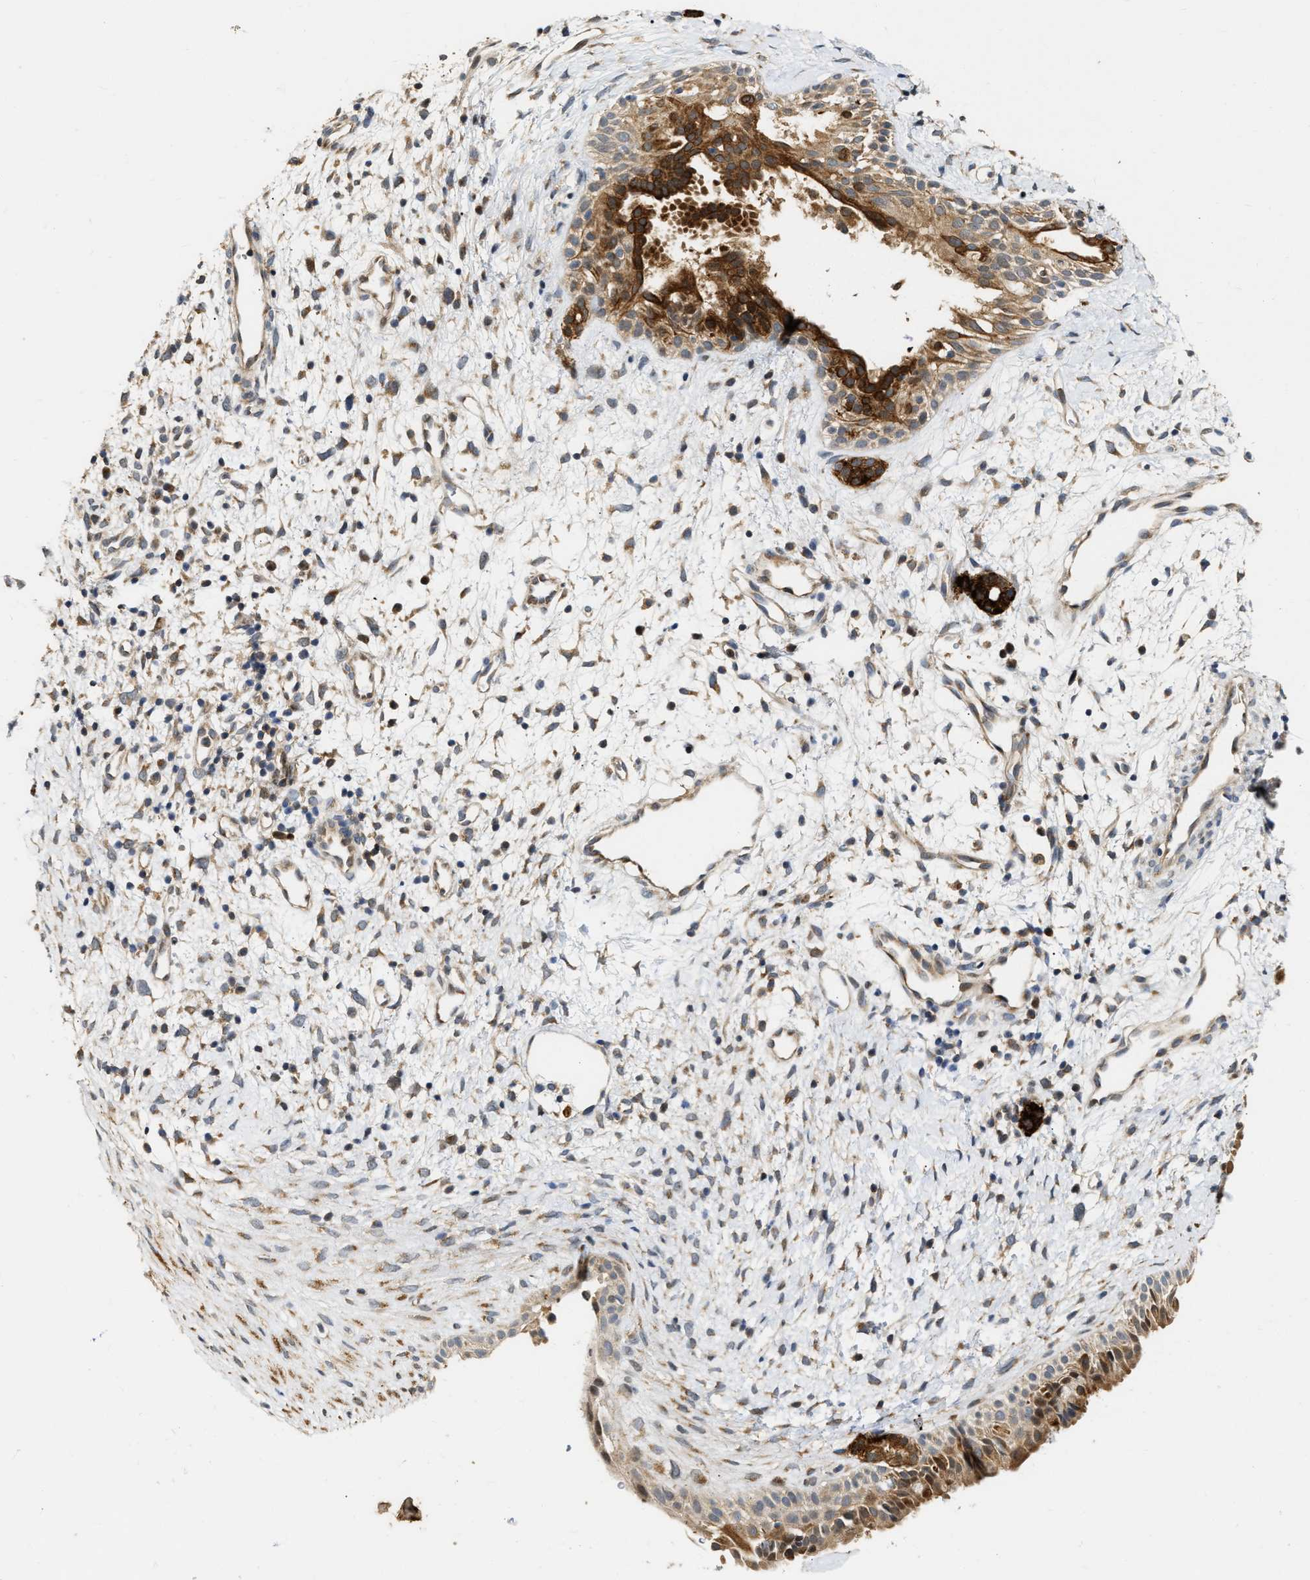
{"staining": {"intensity": "strong", "quantity": ">75%", "location": "cytoplasmic/membranous"}, "tissue": "nasopharynx", "cell_type": "Respiratory epithelial cells", "image_type": "normal", "snomed": [{"axis": "morphology", "description": "Normal tissue, NOS"}, {"axis": "topography", "description": "Nasopharynx"}], "caption": "Immunohistochemistry micrograph of normal nasopharynx: nasopharynx stained using immunohistochemistry shows high levels of strong protein expression localized specifically in the cytoplasmic/membranous of respiratory epithelial cells, appearing as a cytoplasmic/membranous brown color.", "gene": "EXTL2", "patient": {"sex": "male", "age": 22}}